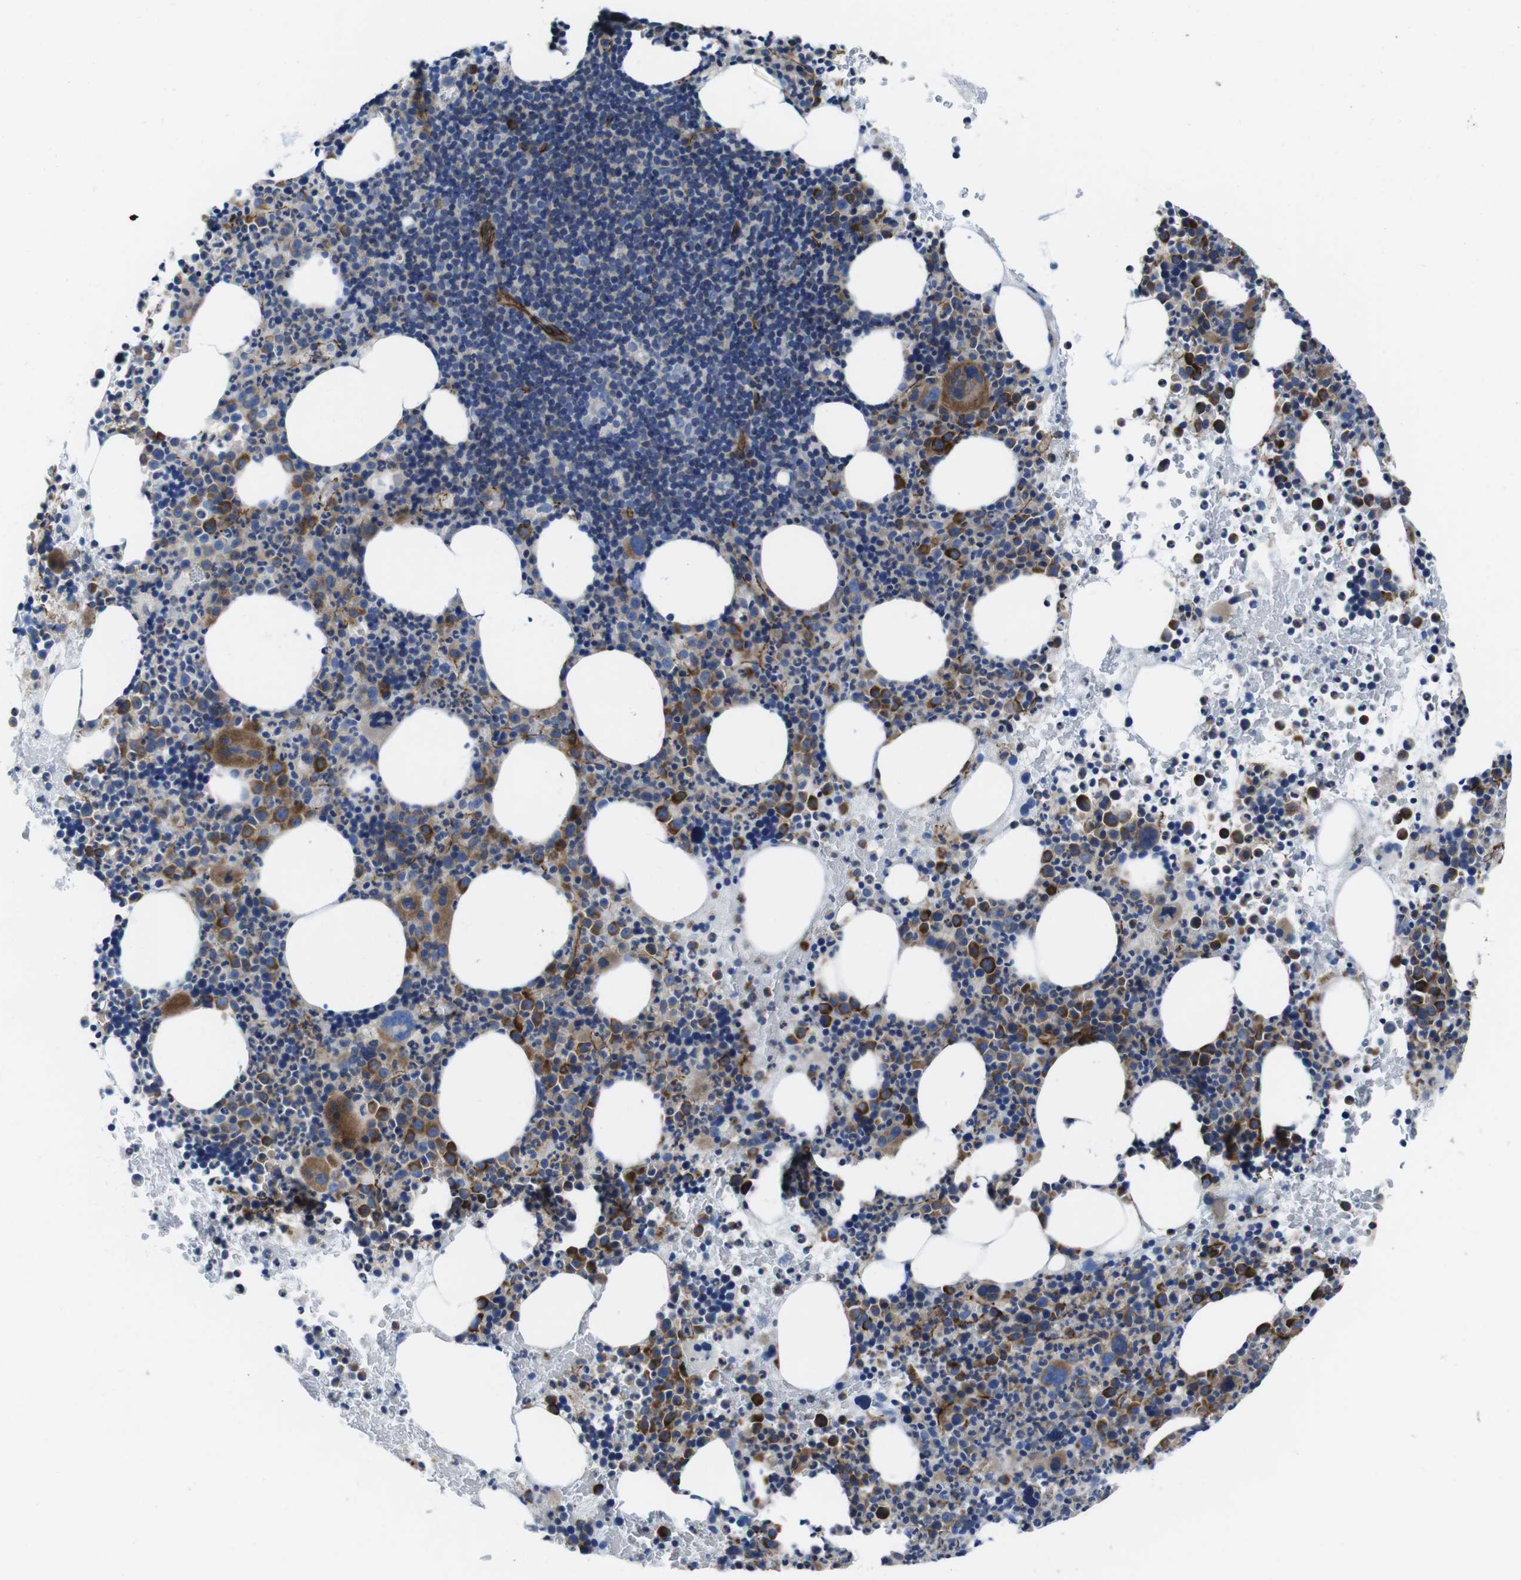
{"staining": {"intensity": "strong", "quantity": "25%-75%", "location": "cytoplasmic/membranous"}, "tissue": "bone marrow", "cell_type": "Hematopoietic cells", "image_type": "normal", "snomed": [{"axis": "morphology", "description": "Normal tissue, NOS"}, {"axis": "morphology", "description": "Inflammation, NOS"}, {"axis": "topography", "description": "Bone marrow"}], "caption": "Human bone marrow stained with a brown dye displays strong cytoplasmic/membranous positive expression in approximately 25%-75% of hematopoietic cells.", "gene": "NUMB", "patient": {"sex": "male", "age": 73}}